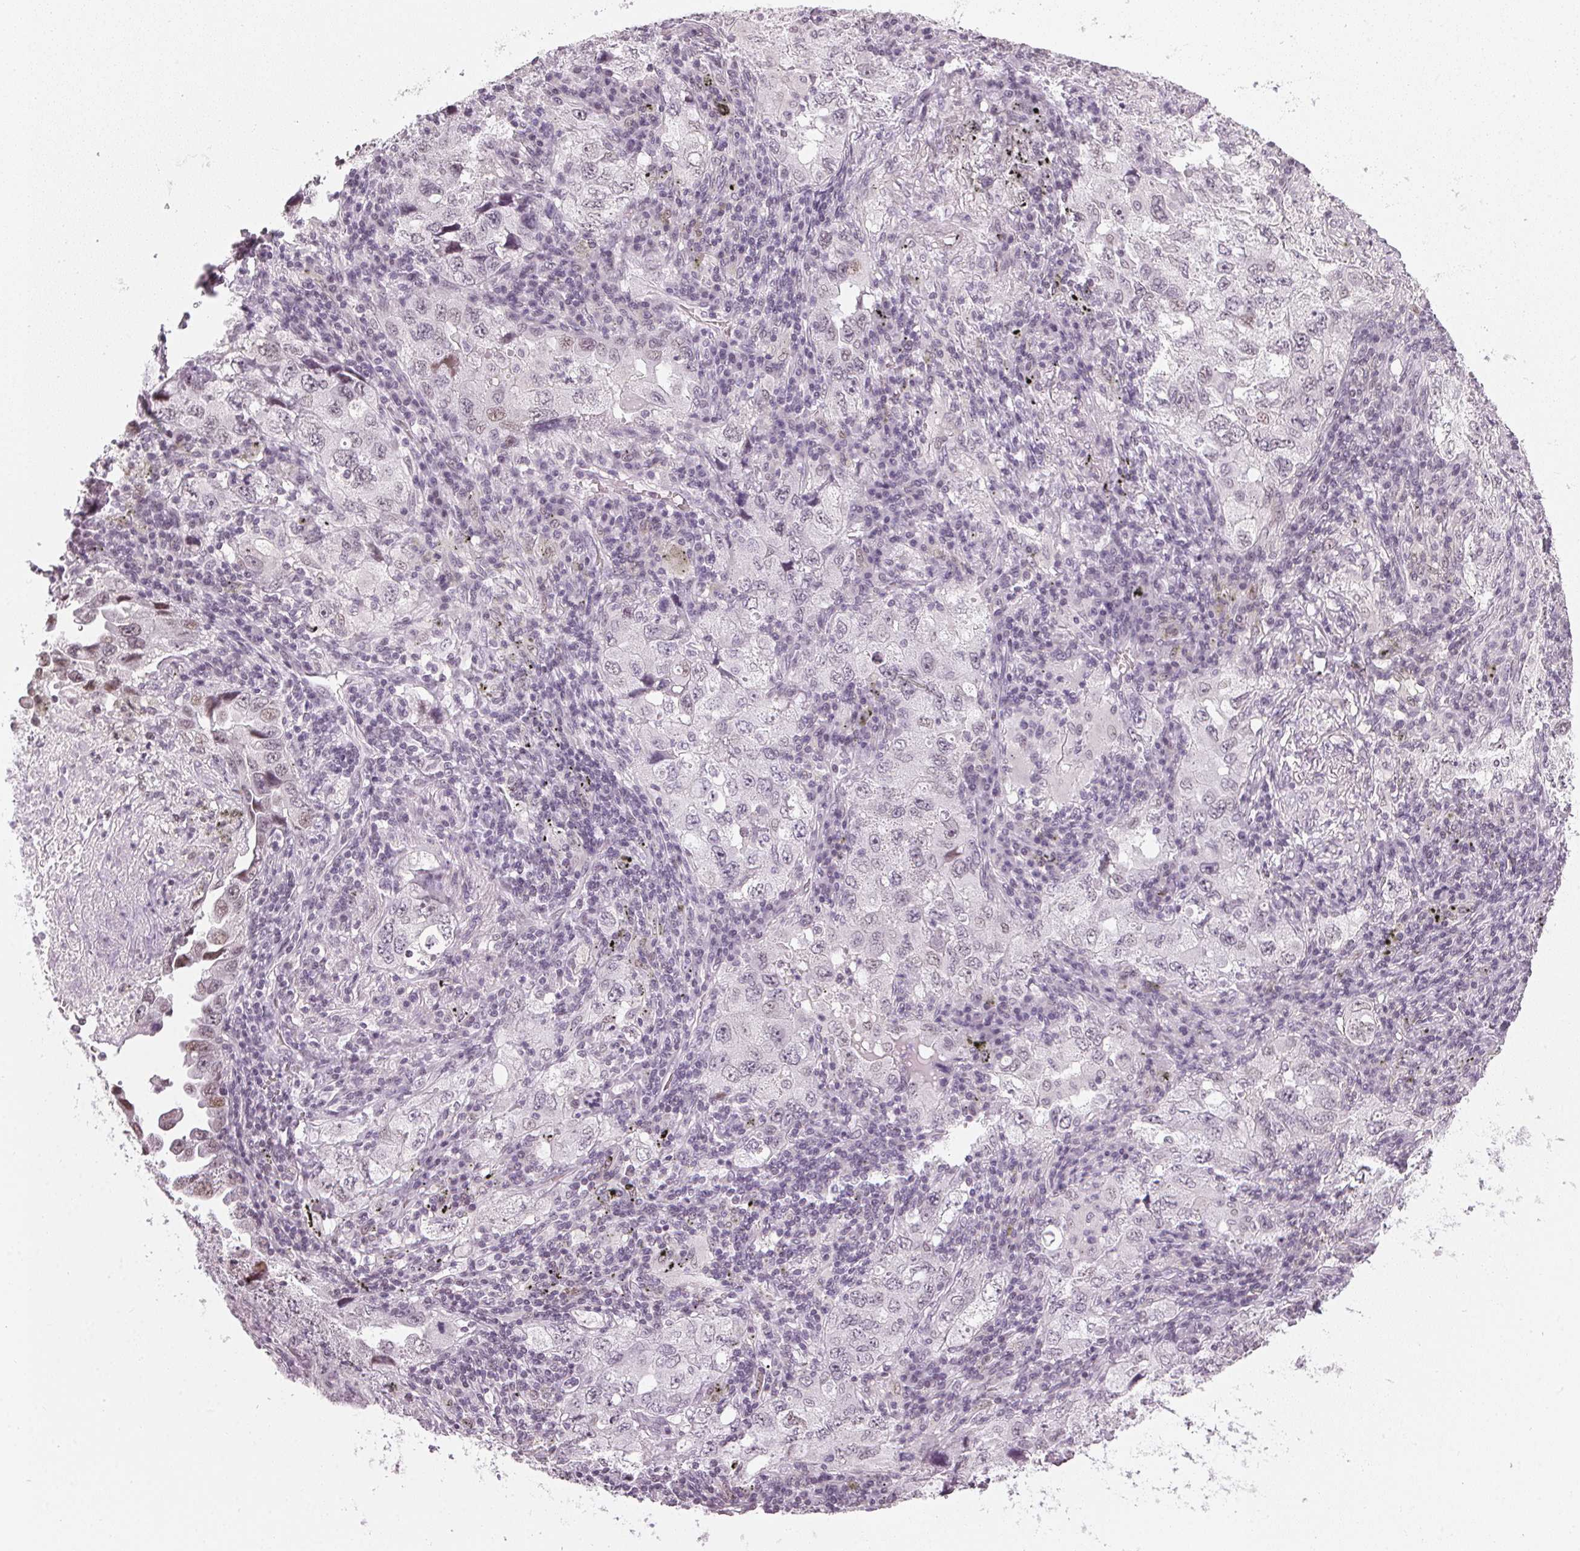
{"staining": {"intensity": "negative", "quantity": "none", "location": "none"}, "tissue": "lung cancer", "cell_type": "Tumor cells", "image_type": "cancer", "snomed": [{"axis": "morphology", "description": "Adenocarcinoma, NOS"}, {"axis": "topography", "description": "Lung"}], "caption": "Immunohistochemical staining of human adenocarcinoma (lung) exhibits no significant staining in tumor cells. (DAB immunohistochemistry (IHC), high magnification).", "gene": "DNAJC6", "patient": {"sex": "female", "age": 57}}